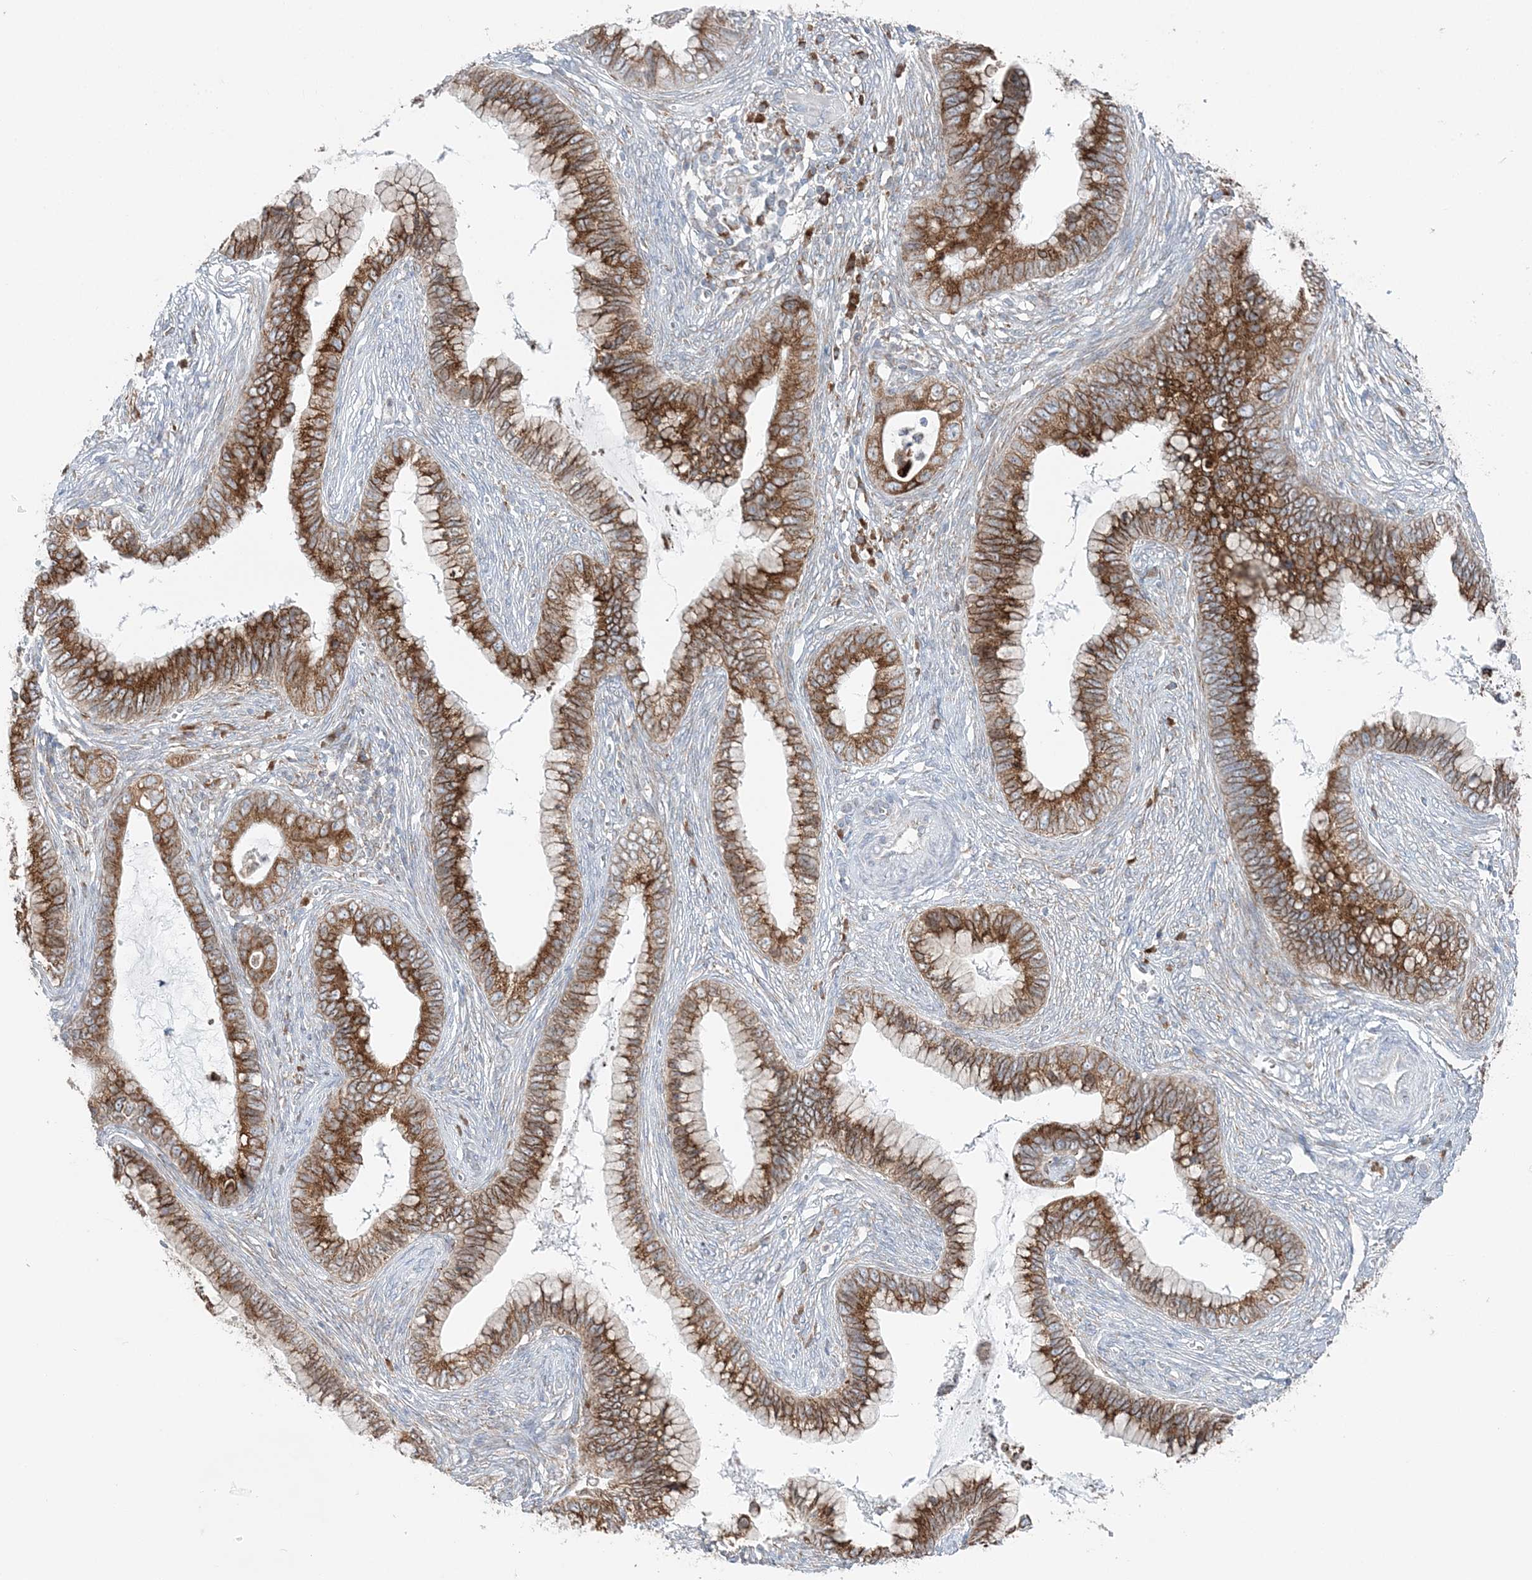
{"staining": {"intensity": "moderate", "quantity": ">75%", "location": "cytoplasmic/membranous"}, "tissue": "cervical cancer", "cell_type": "Tumor cells", "image_type": "cancer", "snomed": [{"axis": "morphology", "description": "Adenocarcinoma, NOS"}, {"axis": "topography", "description": "Cervix"}], "caption": "This photomicrograph exhibits IHC staining of human adenocarcinoma (cervical), with medium moderate cytoplasmic/membranous staining in about >75% of tumor cells.", "gene": "TMED10", "patient": {"sex": "female", "age": 44}}